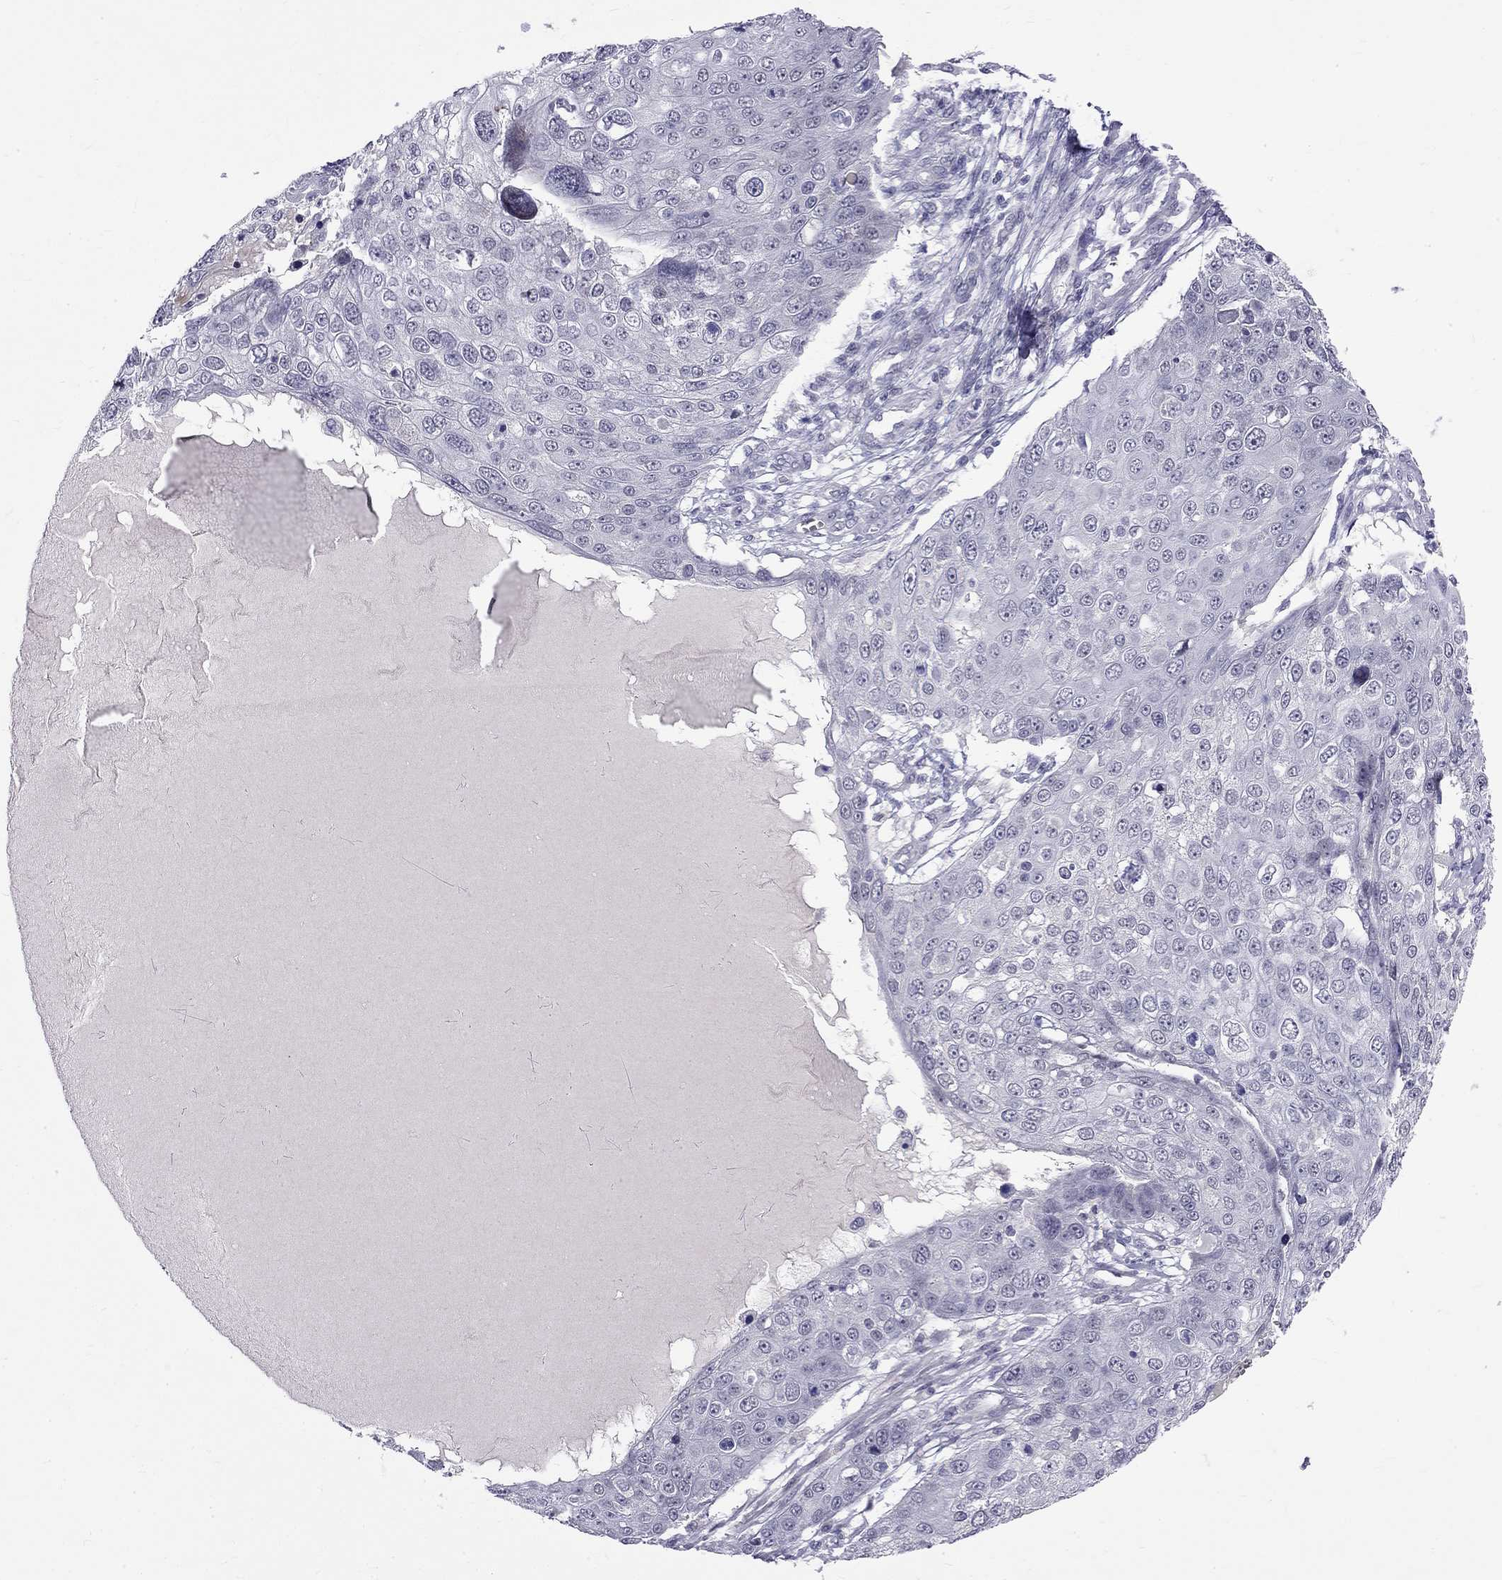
{"staining": {"intensity": "negative", "quantity": "none", "location": "none"}, "tissue": "skin cancer", "cell_type": "Tumor cells", "image_type": "cancer", "snomed": [{"axis": "morphology", "description": "Squamous cell carcinoma, NOS"}, {"axis": "topography", "description": "Skin"}], "caption": "Human skin cancer stained for a protein using IHC exhibits no positivity in tumor cells.", "gene": "RTL9", "patient": {"sex": "male", "age": 71}}